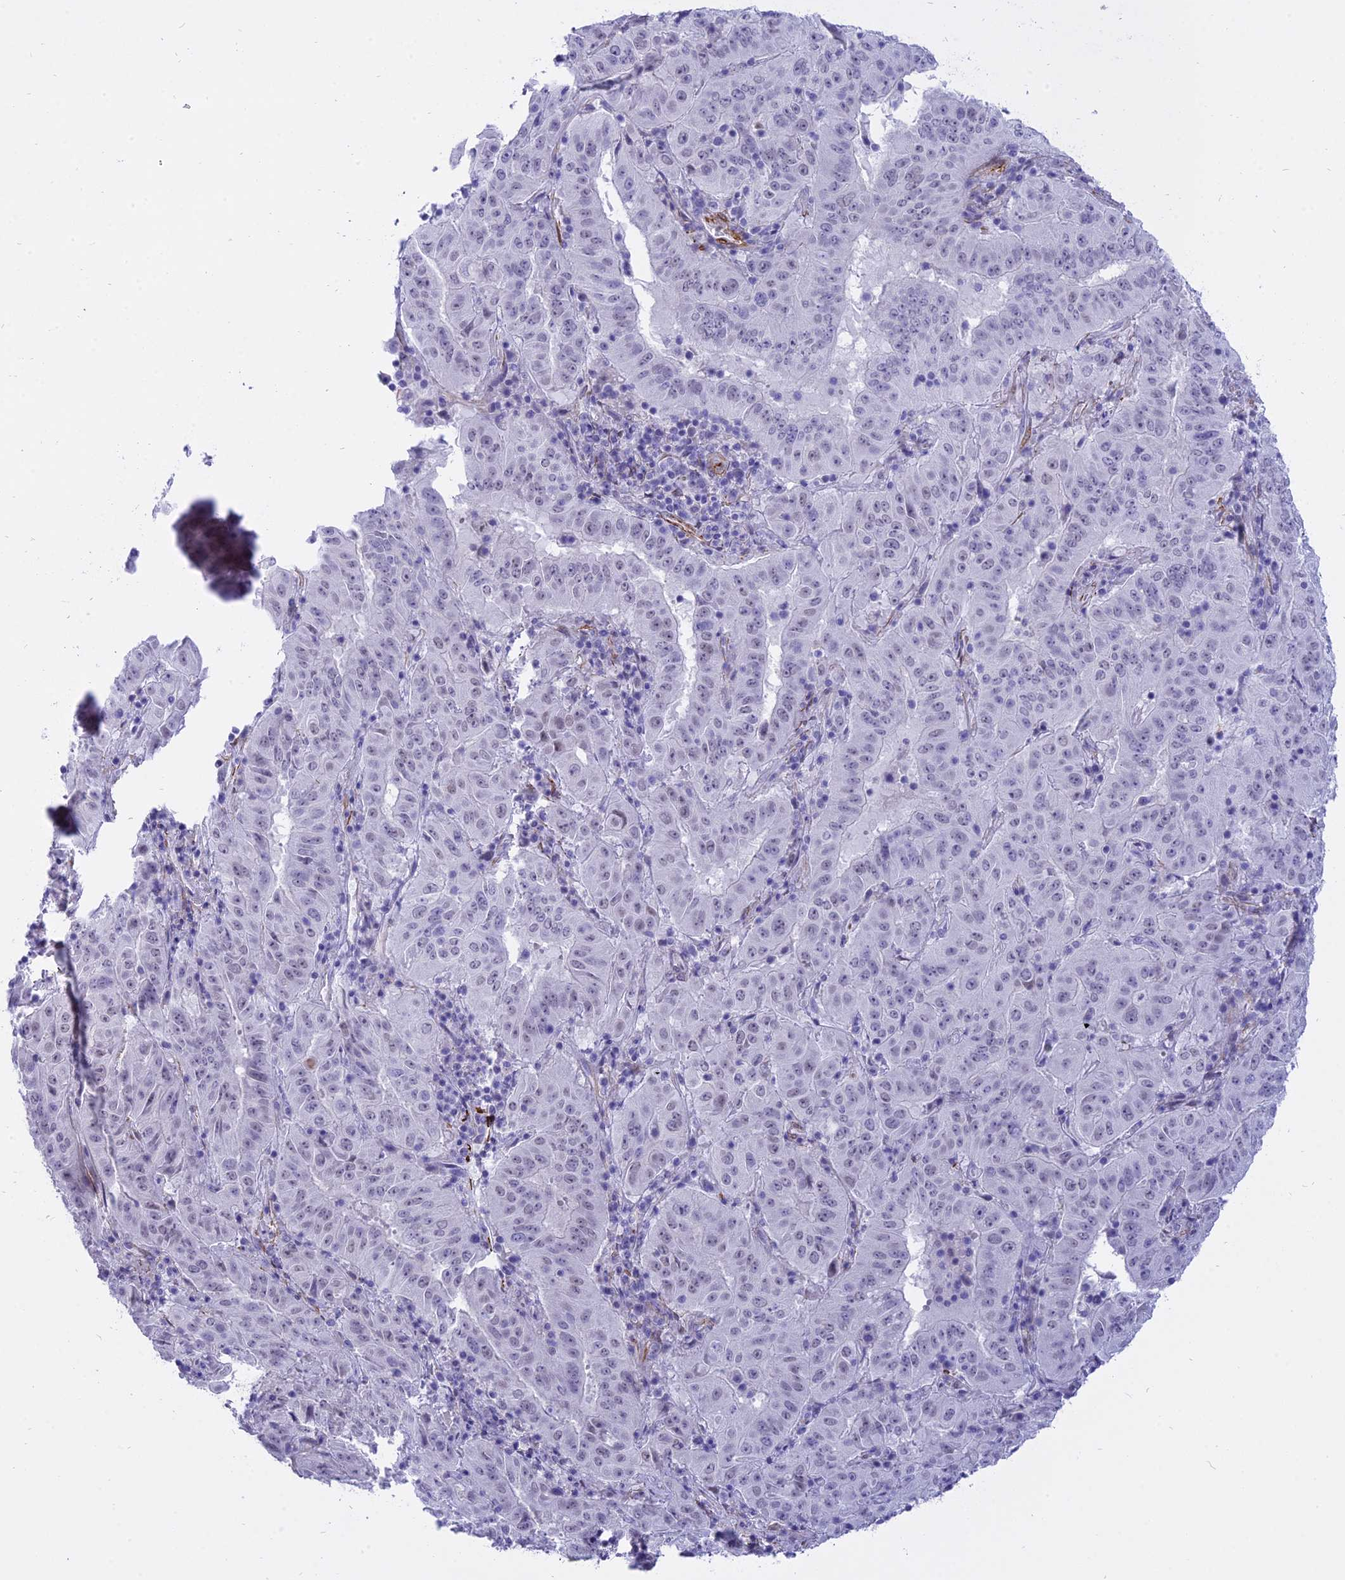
{"staining": {"intensity": "negative", "quantity": "none", "location": "none"}, "tissue": "pancreatic cancer", "cell_type": "Tumor cells", "image_type": "cancer", "snomed": [{"axis": "morphology", "description": "Adenocarcinoma, NOS"}, {"axis": "topography", "description": "Pancreas"}], "caption": "Tumor cells are negative for brown protein staining in pancreatic cancer (adenocarcinoma). Brightfield microscopy of immunohistochemistry stained with DAB (3,3'-diaminobenzidine) (brown) and hematoxylin (blue), captured at high magnification.", "gene": "CENPV", "patient": {"sex": "male", "age": 63}}